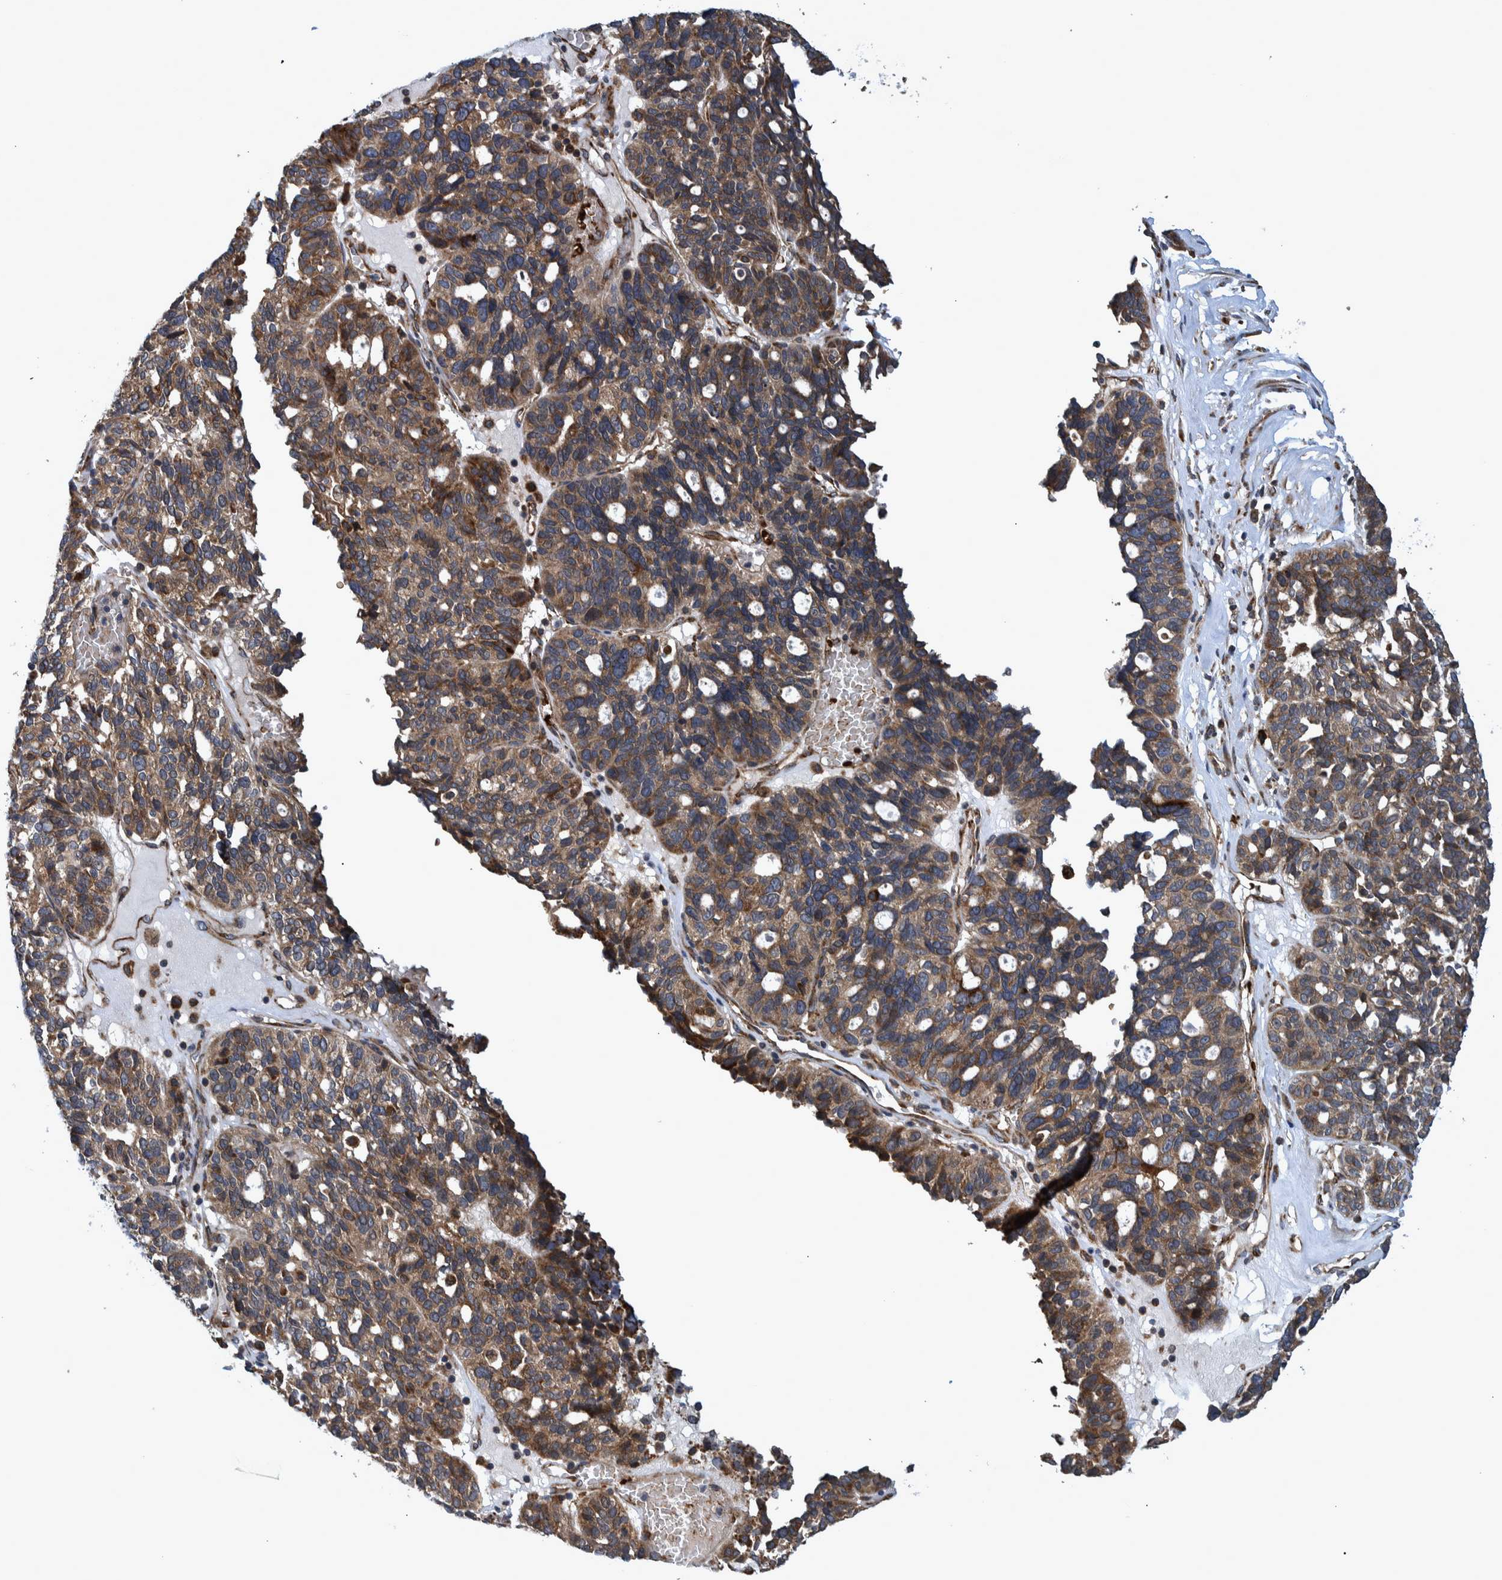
{"staining": {"intensity": "moderate", "quantity": ">75%", "location": "cytoplasmic/membranous"}, "tissue": "ovarian cancer", "cell_type": "Tumor cells", "image_type": "cancer", "snomed": [{"axis": "morphology", "description": "Cystadenocarcinoma, serous, NOS"}, {"axis": "topography", "description": "Ovary"}], "caption": "Immunohistochemistry staining of ovarian cancer (serous cystadenocarcinoma), which reveals medium levels of moderate cytoplasmic/membranous expression in about >75% of tumor cells indicating moderate cytoplasmic/membranous protein positivity. The staining was performed using DAB (3,3'-diaminobenzidine) (brown) for protein detection and nuclei were counterstained in hematoxylin (blue).", "gene": "SPAG5", "patient": {"sex": "female", "age": 59}}